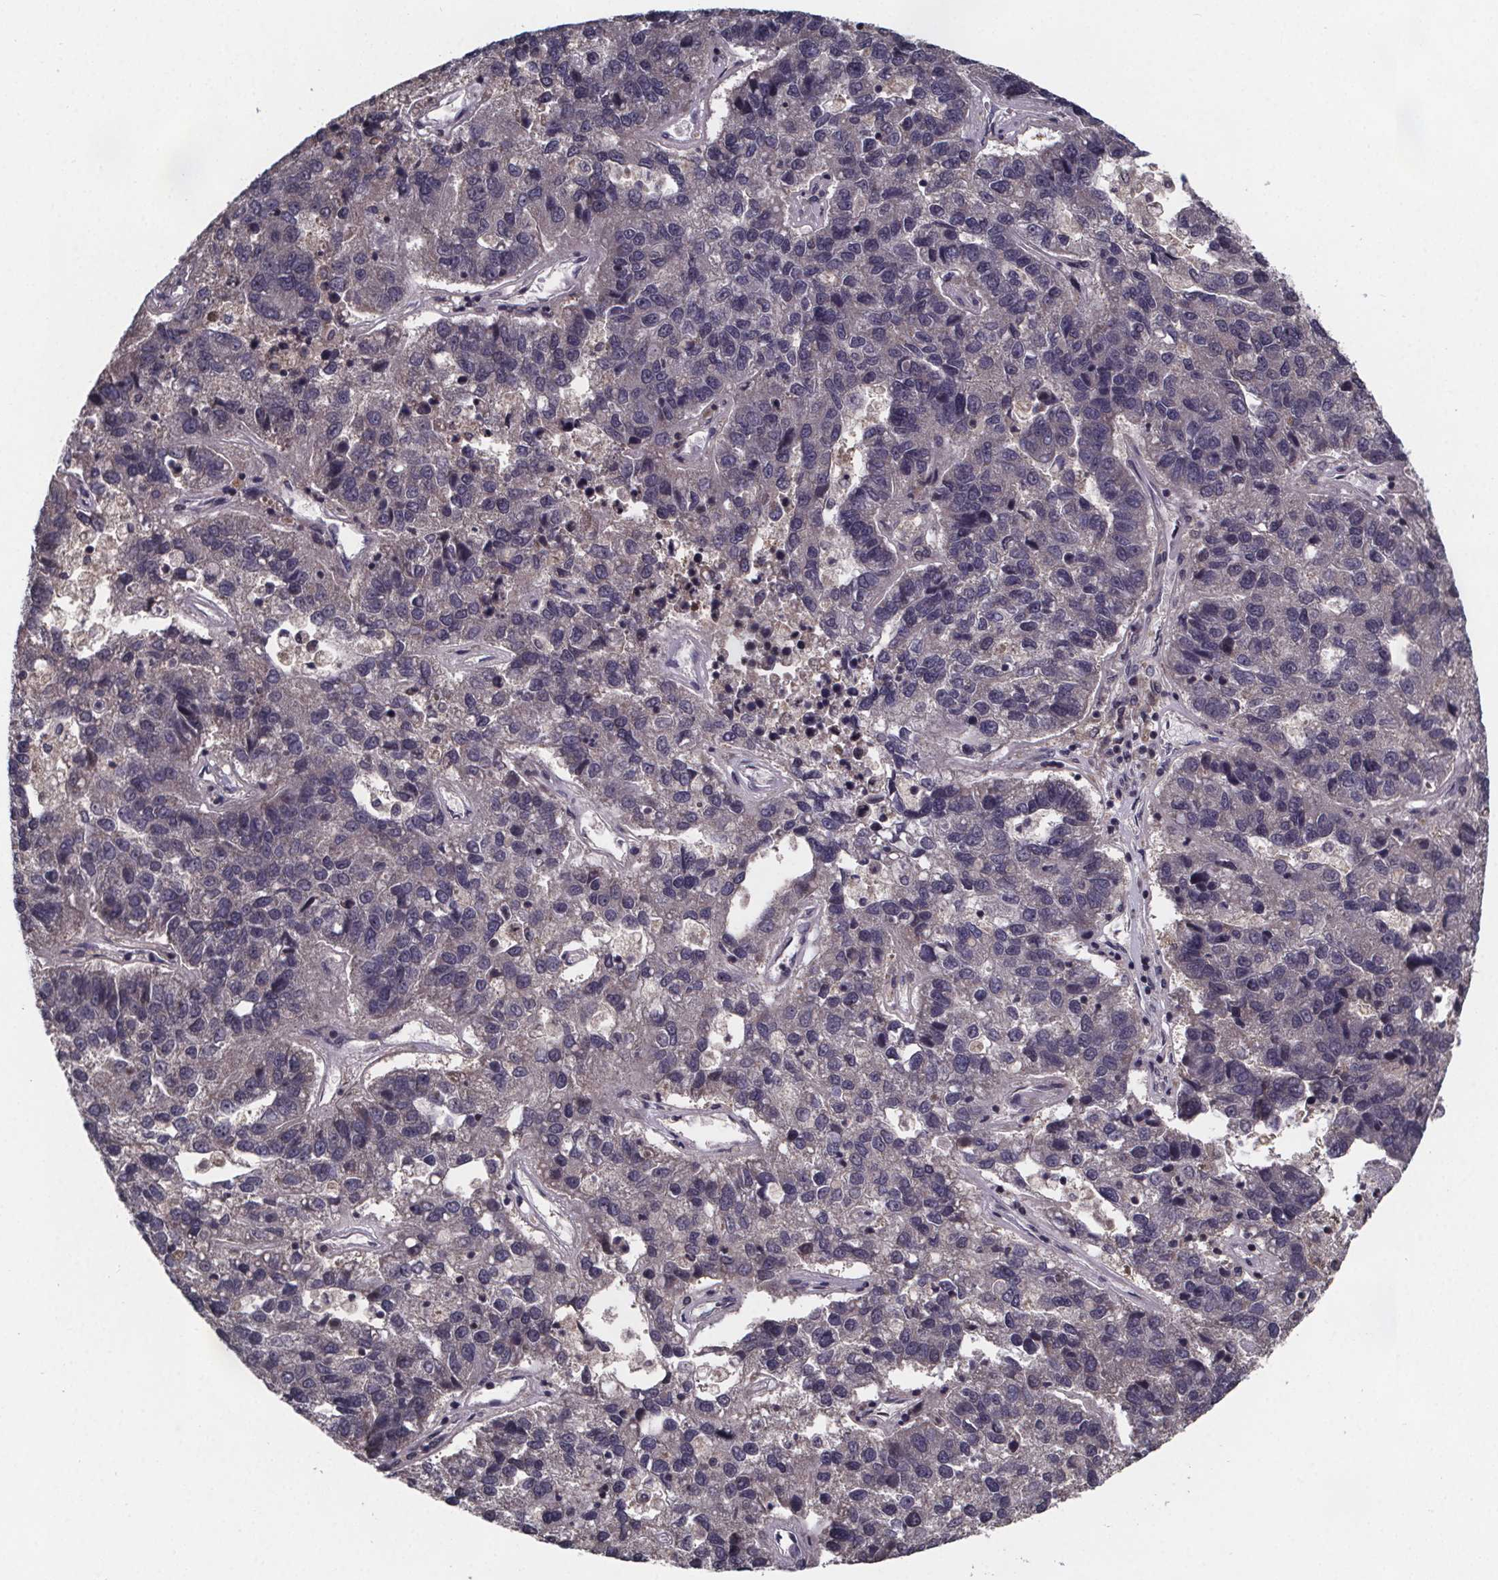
{"staining": {"intensity": "negative", "quantity": "none", "location": "none"}, "tissue": "pancreatic cancer", "cell_type": "Tumor cells", "image_type": "cancer", "snomed": [{"axis": "morphology", "description": "Adenocarcinoma, NOS"}, {"axis": "topography", "description": "Pancreas"}], "caption": "There is no significant positivity in tumor cells of pancreatic cancer. (Immunohistochemistry, brightfield microscopy, high magnification).", "gene": "FN3KRP", "patient": {"sex": "female", "age": 61}}